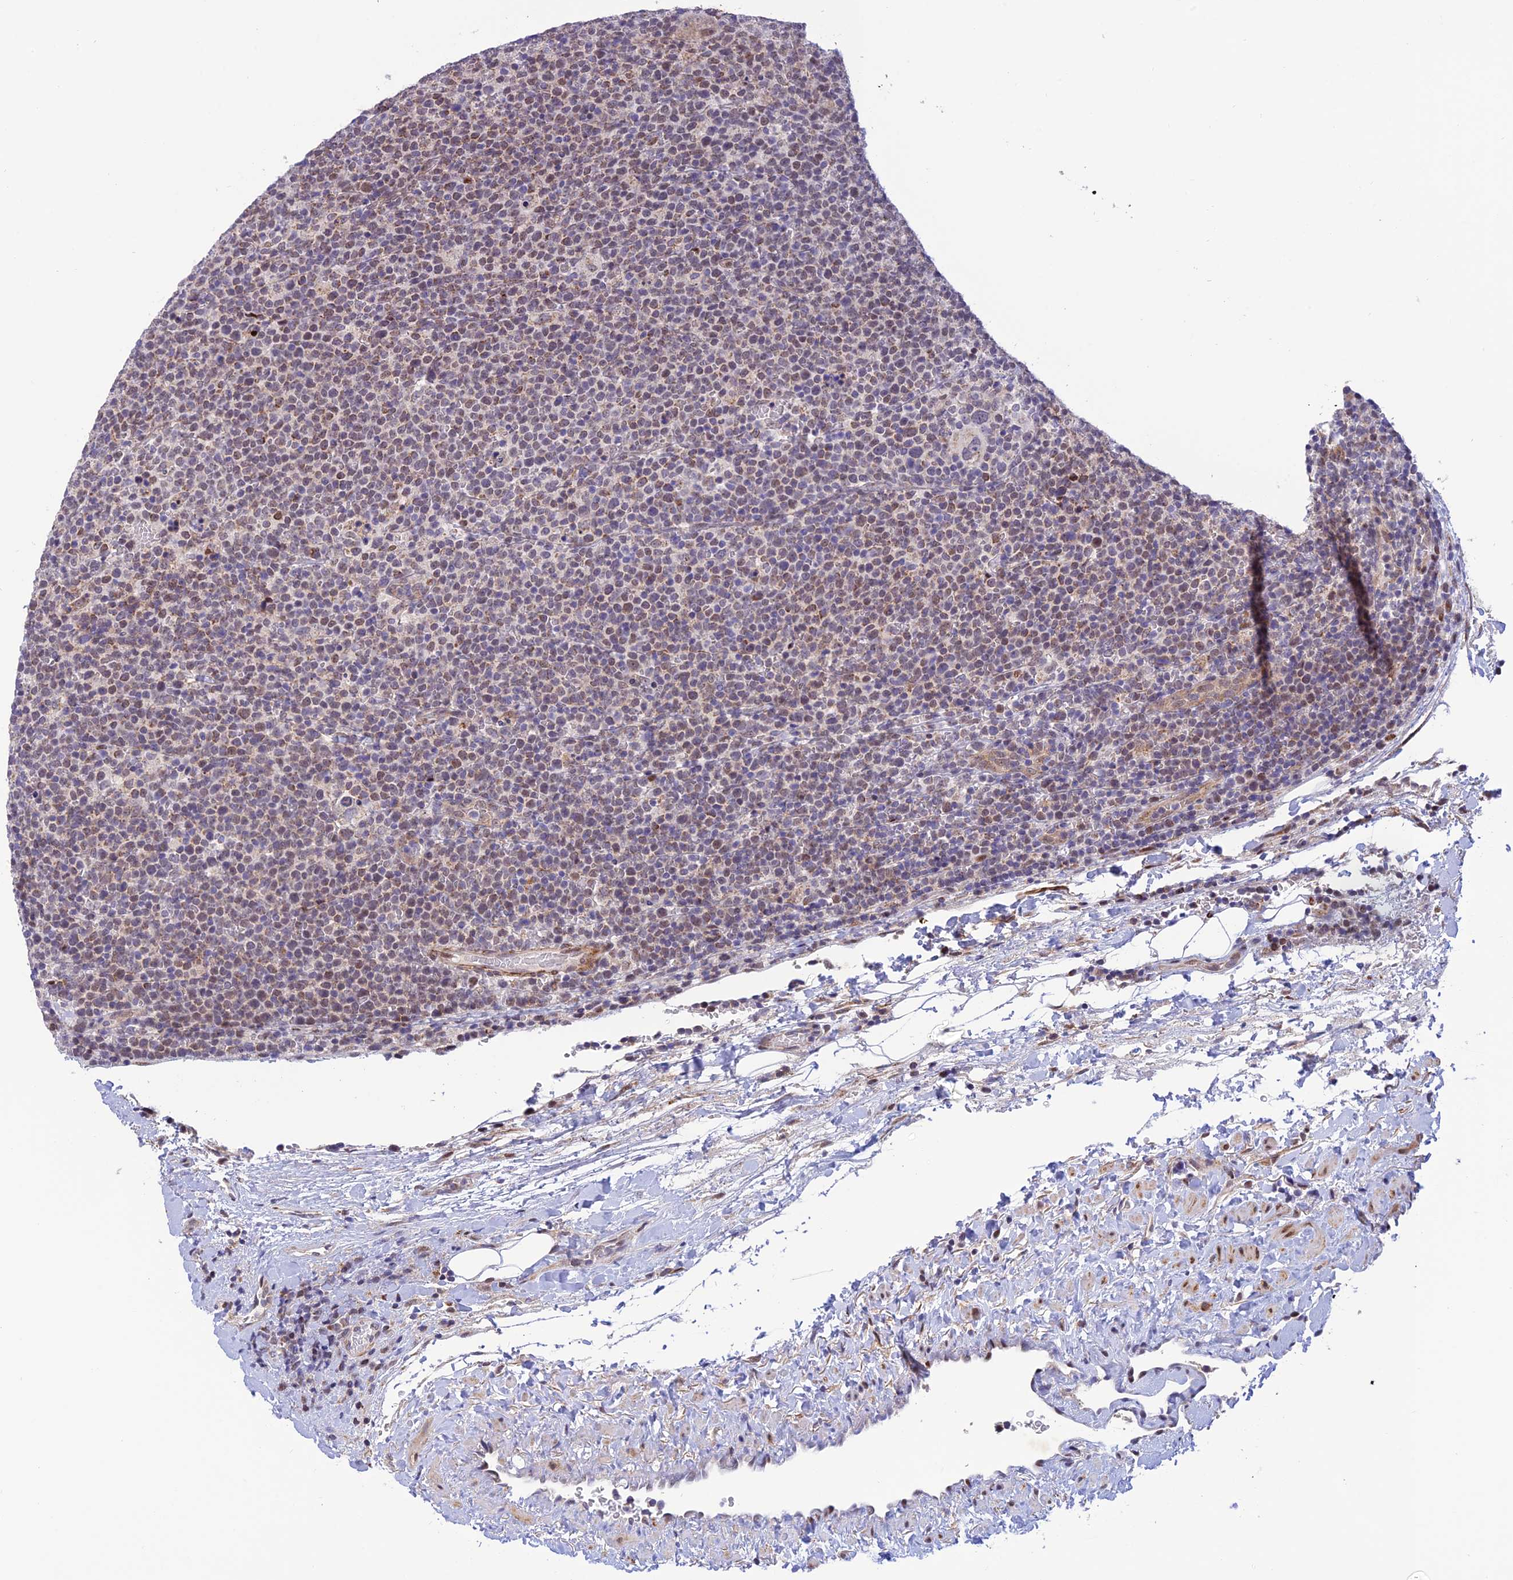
{"staining": {"intensity": "weak", "quantity": "<25%", "location": "cytoplasmic/membranous"}, "tissue": "lymphoma", "cell_type": "Tumor cells", "image_type": "cancer", "snomed": [{"axis": "morphology", "description": "Malignant lymphoma, non-Hodgkin's type, High grade"}, {"axis": "topography", "description": "Lymph node"}], "caption": "The photomicrograph exhibits no staining of tumor cells in lymphoma.", "gene": "WDR55", "patient": {"sex": "male", "age": 61}}